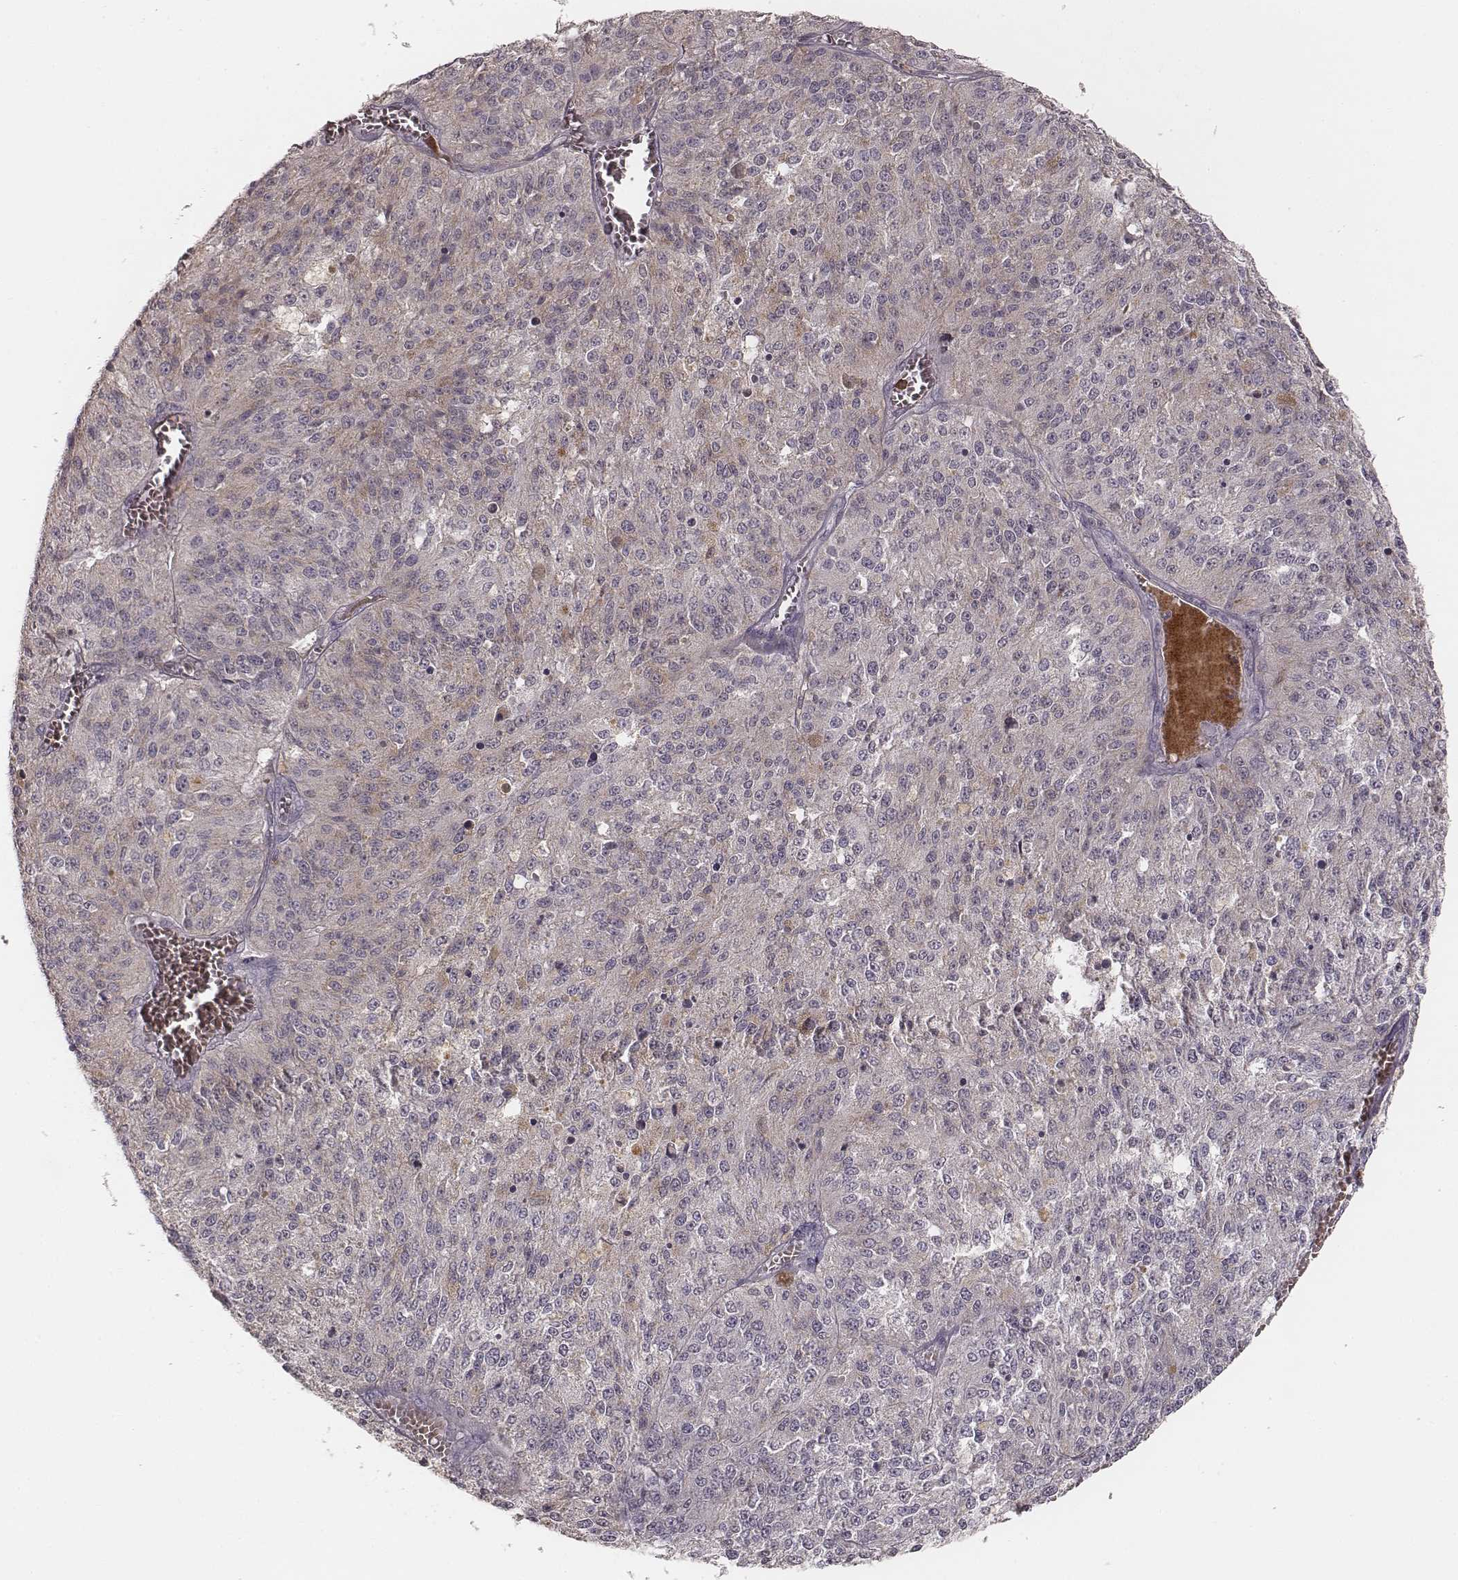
{"staining": {"intensity": "negative", "quantity": "none", "location": "none"}, "tissue": "melanoma", "cell_type": "Tumor cells", "image_type": "cancer", "snomed": [{"axis": "morphology", "description": "Malignant melanoma, Metastatic site"}, {"axis": "topography", "description": "Lymph node"}], "caption": "High magnification brightfield microscopy of melanoma stained with DAB (brown) and counterstained with hematoxylin (blue): tumor cells show no significant expression. (DAB (3,3'-diaminobenzidine) IHC, high magnification).", "gene": "CD8A", "patient": {"sex": "female", "age": 64}}